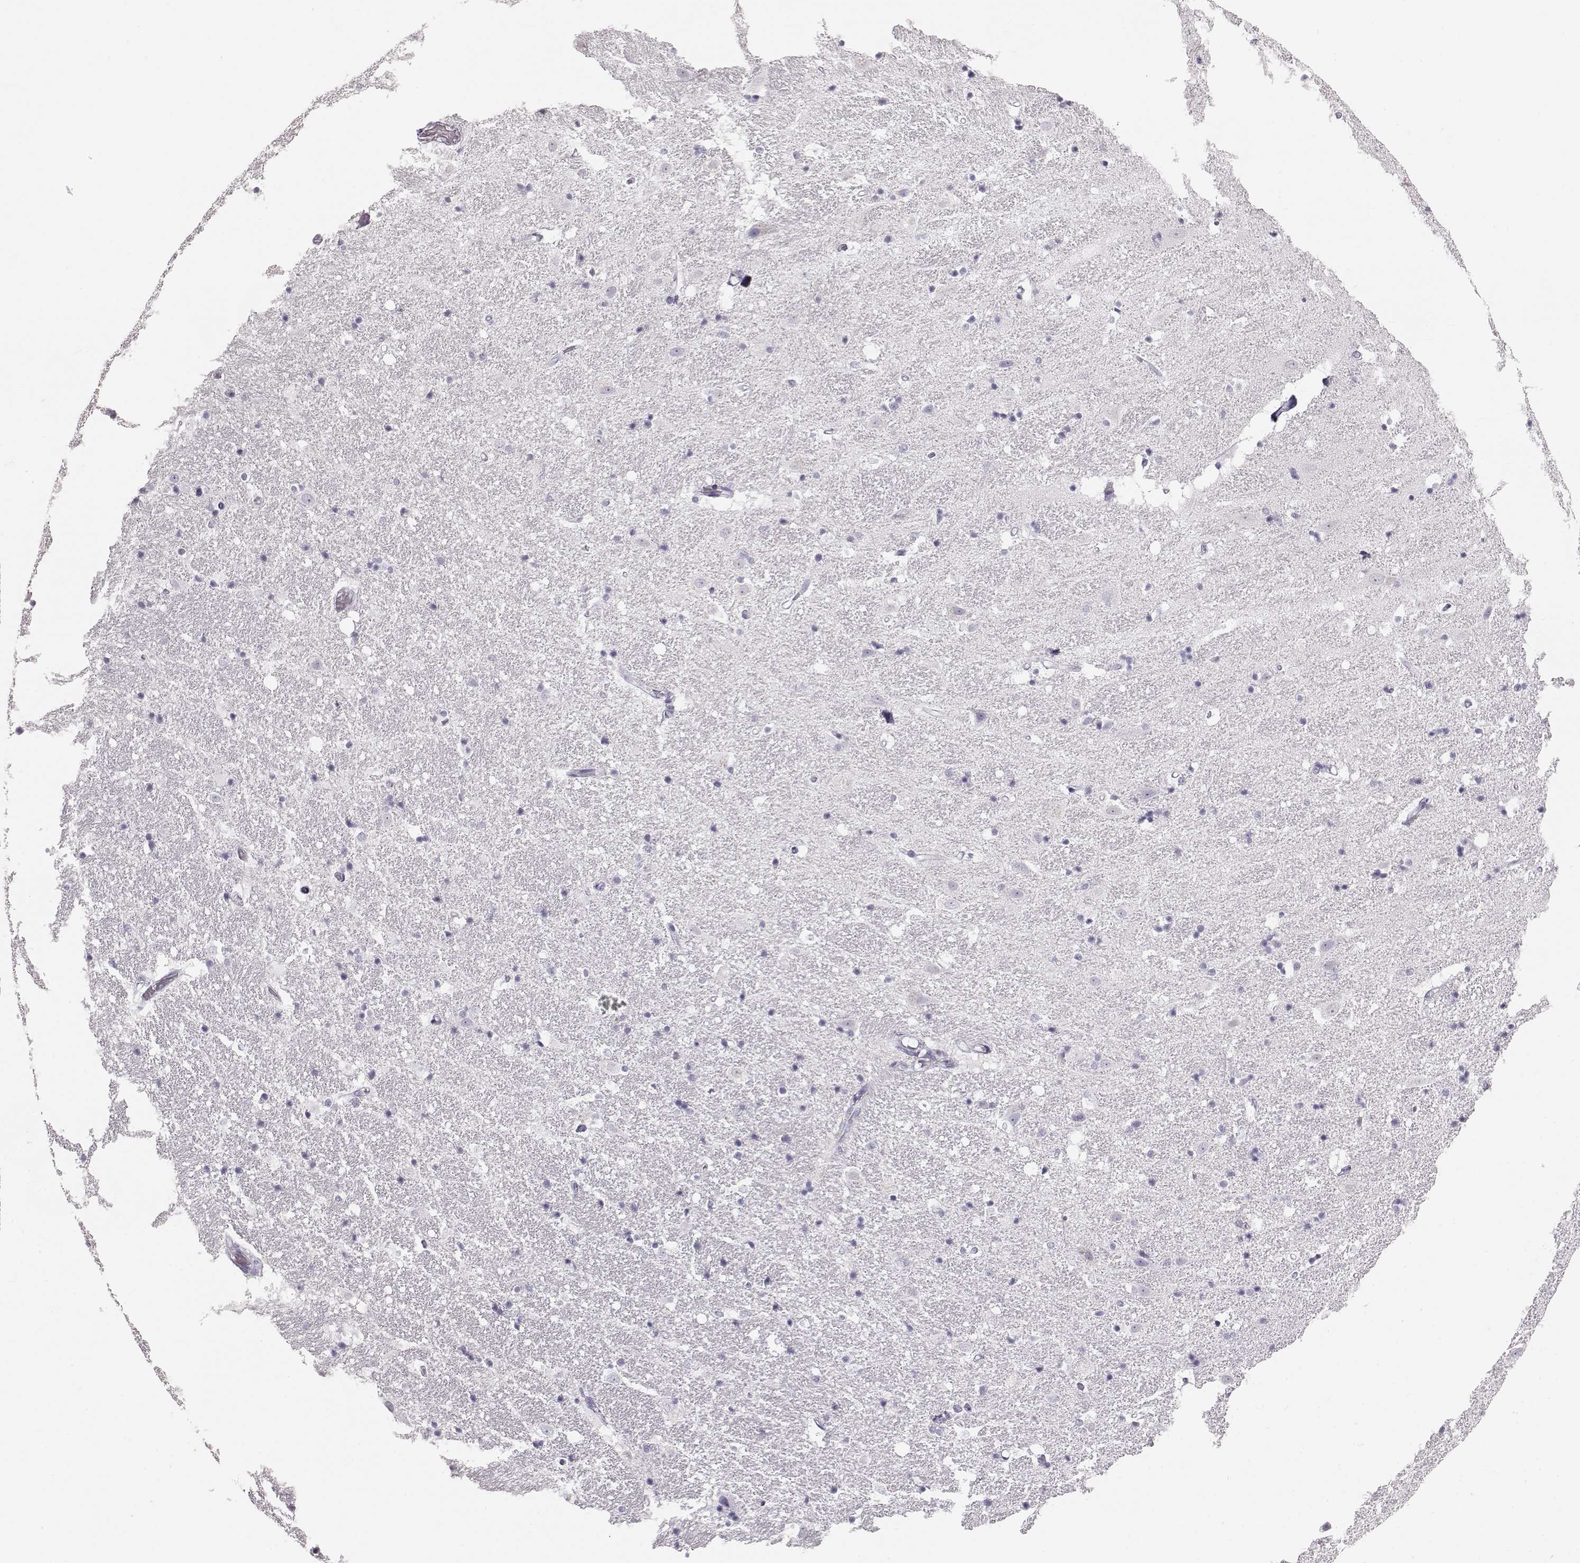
{"staining": {"intensity": "negative", "quantity": "none", "location": "none"}, "tissue": "hippocampus", "cell_type": "Glial cells", "image_type": "normal", "snomed": [{"axis": "morphology", "description": "Normal tissue, NOS"}, {"axis": "topography", "description": "Hippocampus"}], "caption": "Immunohistochemistry (IHC) of benign hippocampus demonstrates no positivity in glial cells.", "gene": "KRTAP16", "patient": {"sex": "male", "age": 49}}